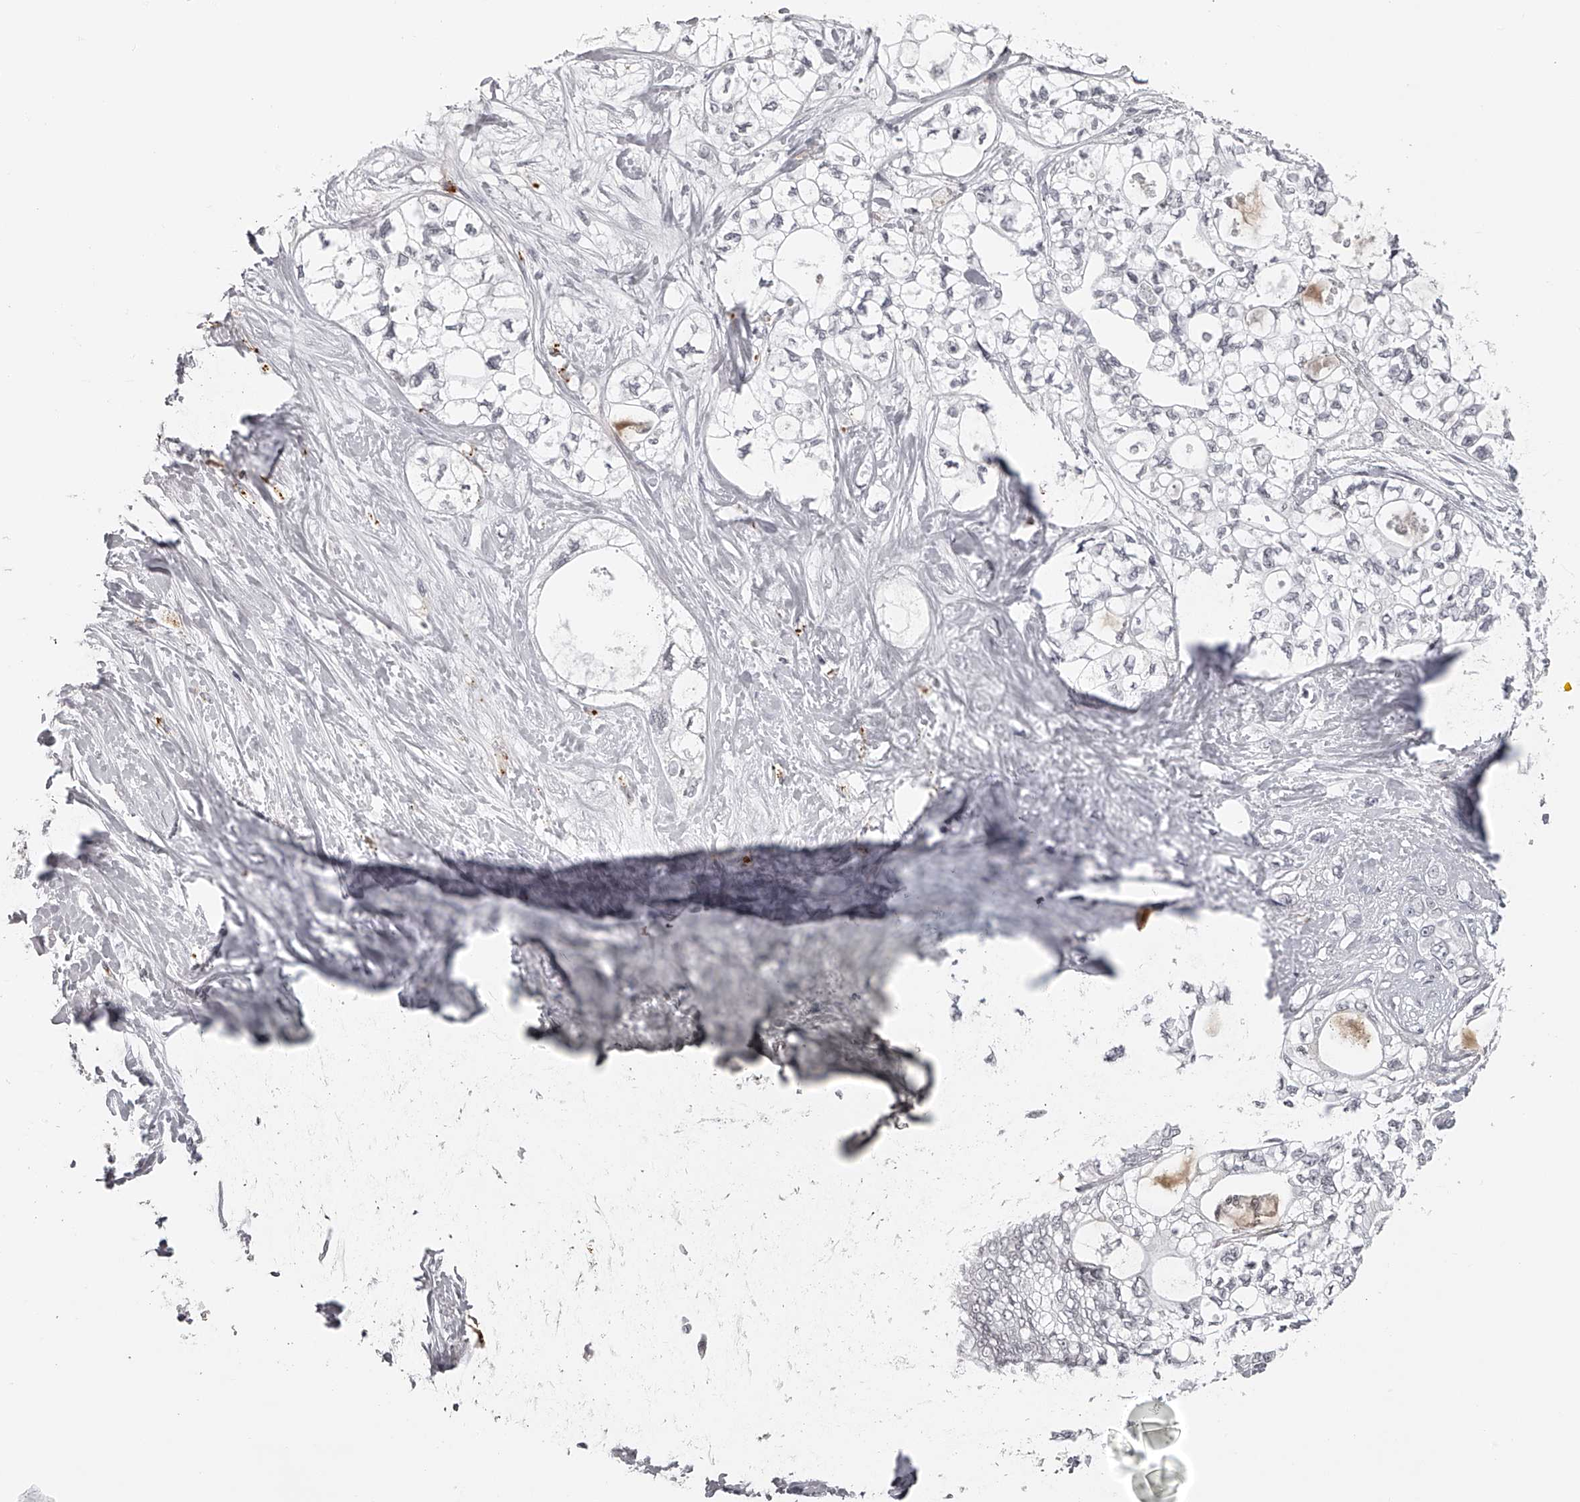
{"staining": {"intensity": "negative", "quantity": "none", "location": "none"}, "tissue": "pancreatic cancer", "cell_type": "Tumor cells", "image_type": "cancer", "snomed": [{"axis": "morphology", "description": "Adenocarcinoma, NOS"}, {"axis": "topography", "description": "Pancreas"}], "caption": "Immunohistochemistry (IHC) micrograph of neoplastic tissue: pancreatic cancer stained with DAB (3,3'-diaminobenzidine) exhibits no significant protein positivity in tumor cells.", "gene": "RNF220", "patient": {"sex": "male", "age": 70}}